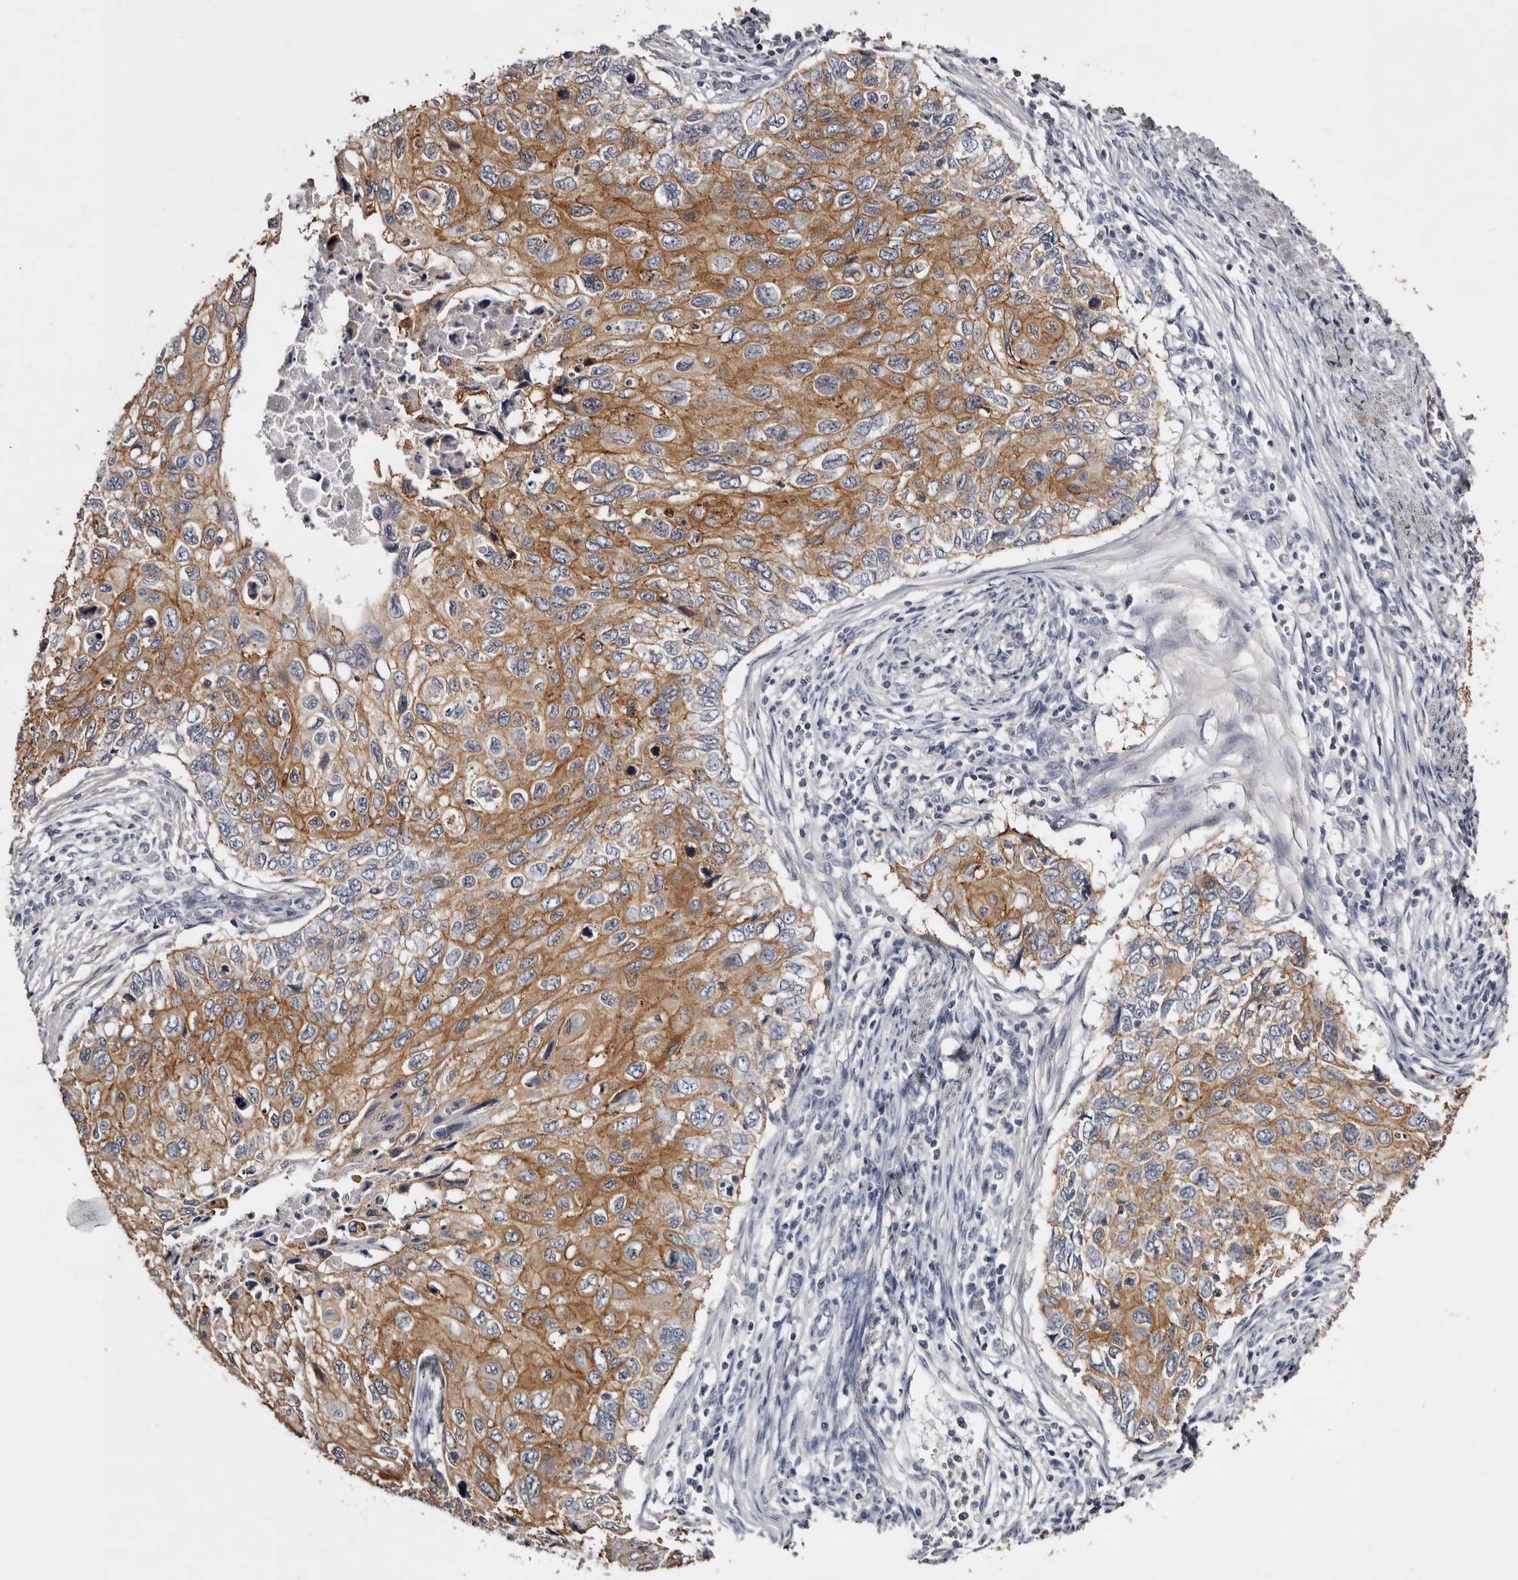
{"staining": {"intensity": "moderate", "quantity": ">75%", "location": "cytoplasmic/membranous"}, "tissue": "cervical cancer", "cell_type": "Tumor cells", "image_type": "cancer", "snomed": [{"axis": "morphology", "description": "Squamous cell carcinoma, NOS"}, {"axis": "topography", "description": "Cervix"}], "caption": "Human cervical squamous cell carcinoma stained with a protein marker displays moderate staining in tumor cells.", "gene": "LAD1", "patient": {"sex": "female", "age": 70}}